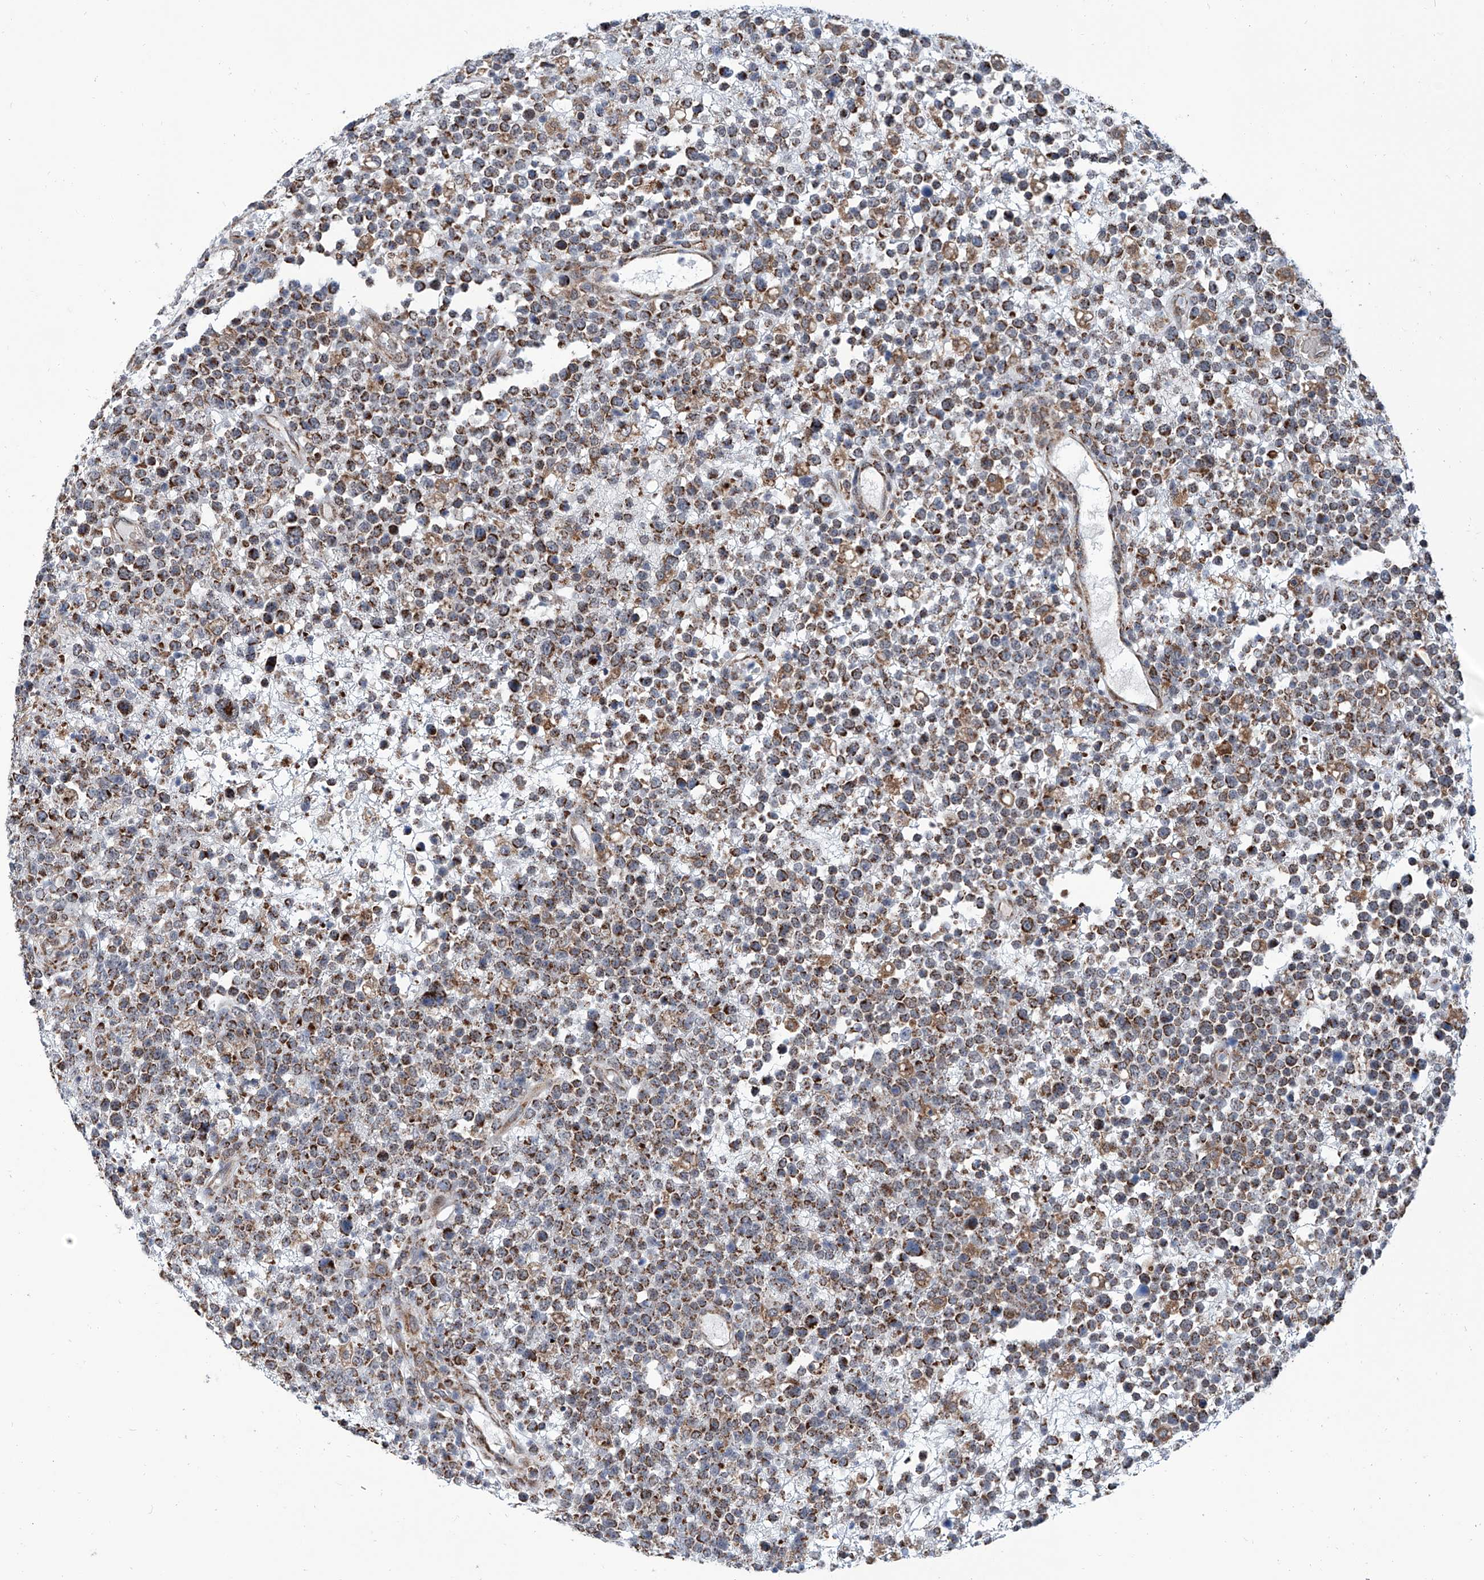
{"staining": {"intensity": "moderate", "quantity": "25%-75%", "location": "cytoplasmic/membranous"}, "tissue": "lymphoma", "cell_type": "Tumor cells", "image_type": "cancer", "snomed": [{"axis": "morphology", "description": "Malignant lymphoma, non-Hodgkin's type, High grade"}, {"axis": "topography", "description": "Colon"}], "caption": "Human lymphoma stained with a brown dye reveals moderate cytoplasmic/membranous positive staining in about 25%-75% of tumor cells.", "gene": "USP48", "patient": {"sex": "female", "age": 53}}